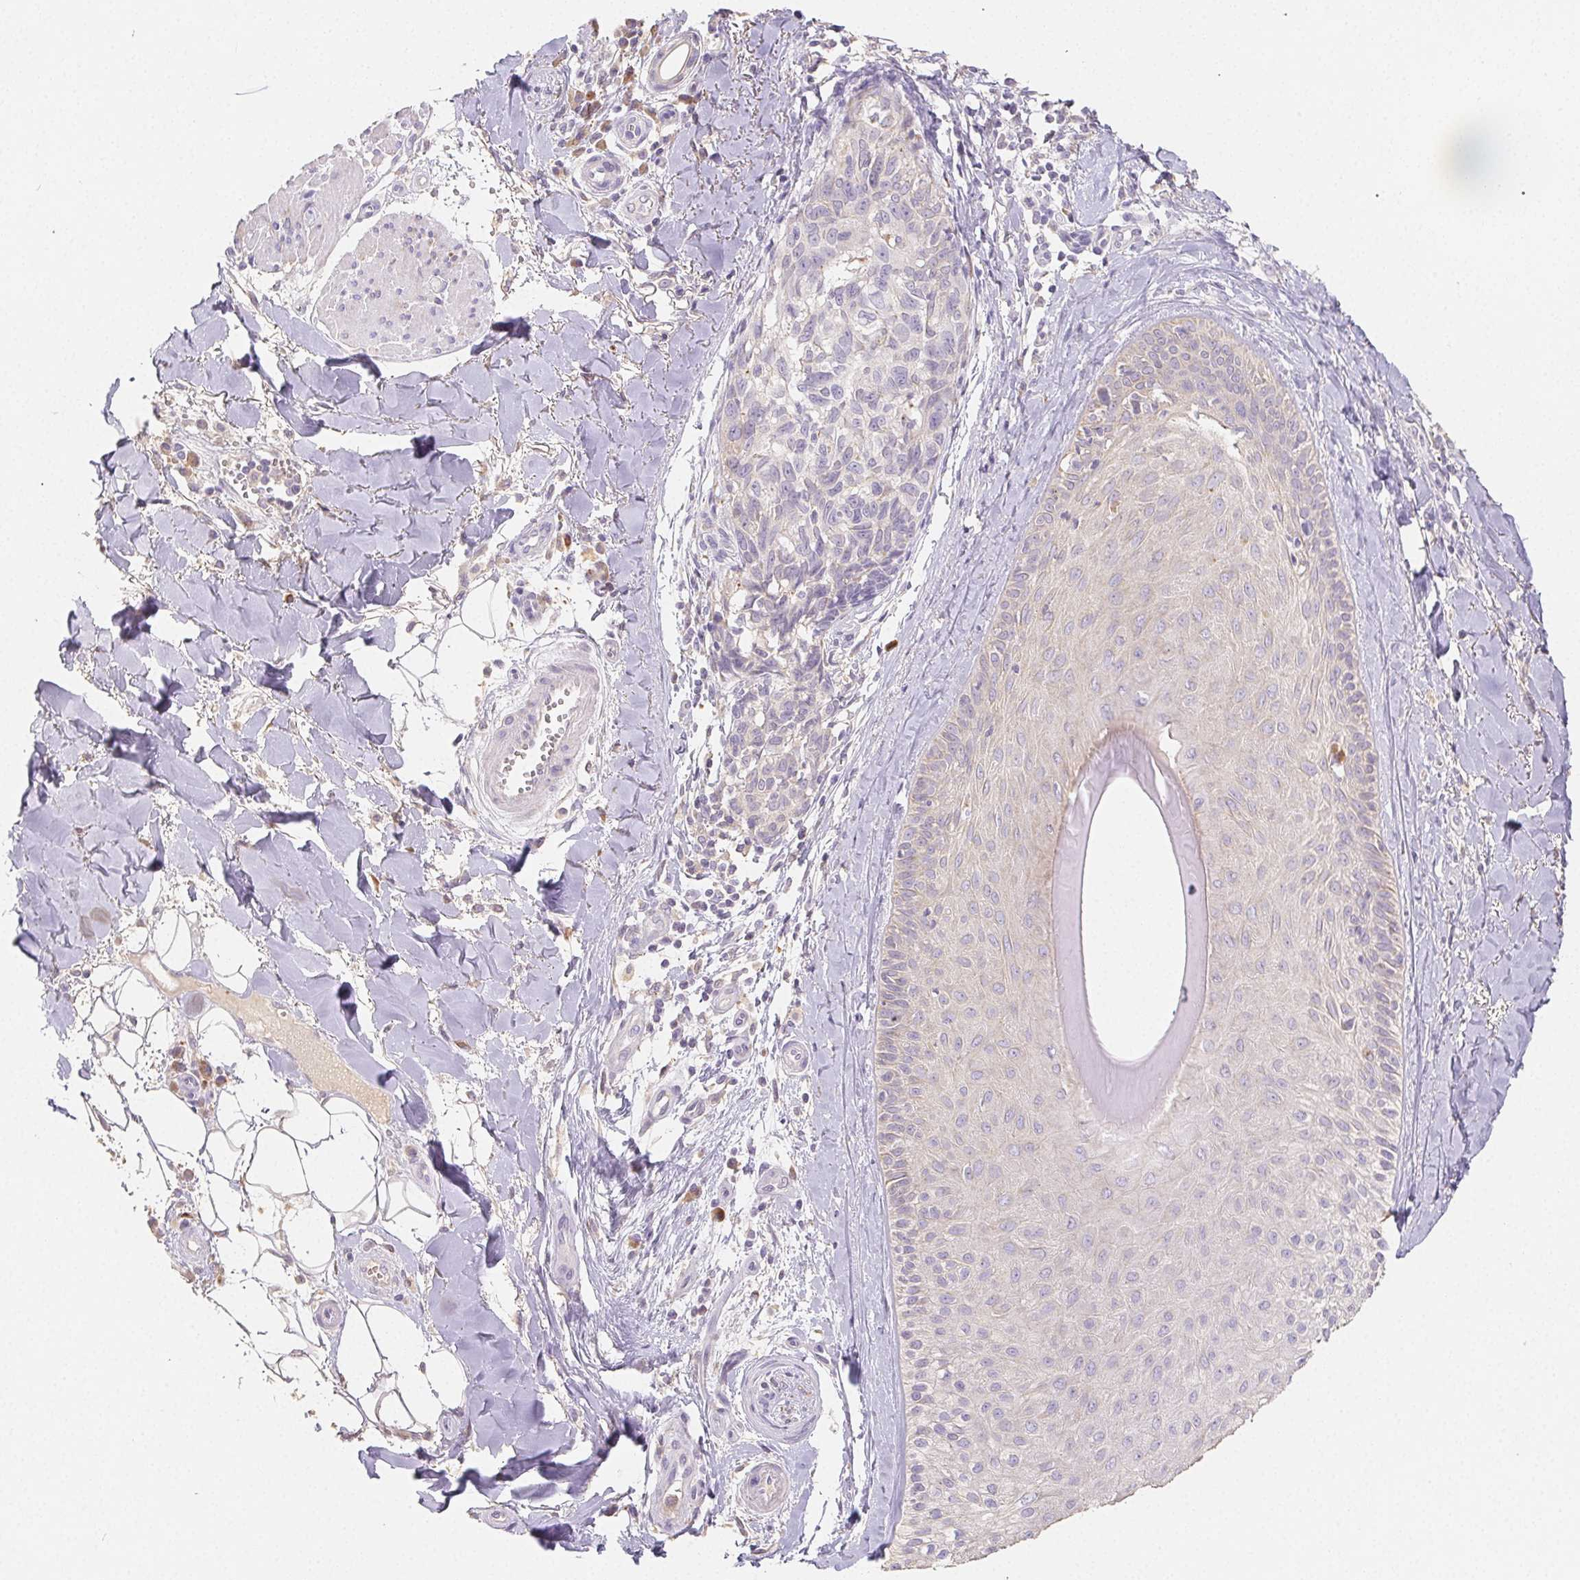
{"staining": {"intensity": "negative", "quantity": "none", "location": "none"}, "tissue": "melanoma", "cell_type": "Tumor cells", "image_type": "cancer", "snomed": [{"axis": "morphology", "description": "Malignant melanoma, NOS"}, {"axis": "topography", "description": "Skin"}], "caption": "IHC photomicrograph of human malignant melanoma stained for a protein (brown), which exhibits no positivity in tumor cells. (Immunohistochemistry (ihc), brightfield microscopy, high magnification).", "gene": "ACVR1B", "patient": {"sex": "male", "age": 48}}